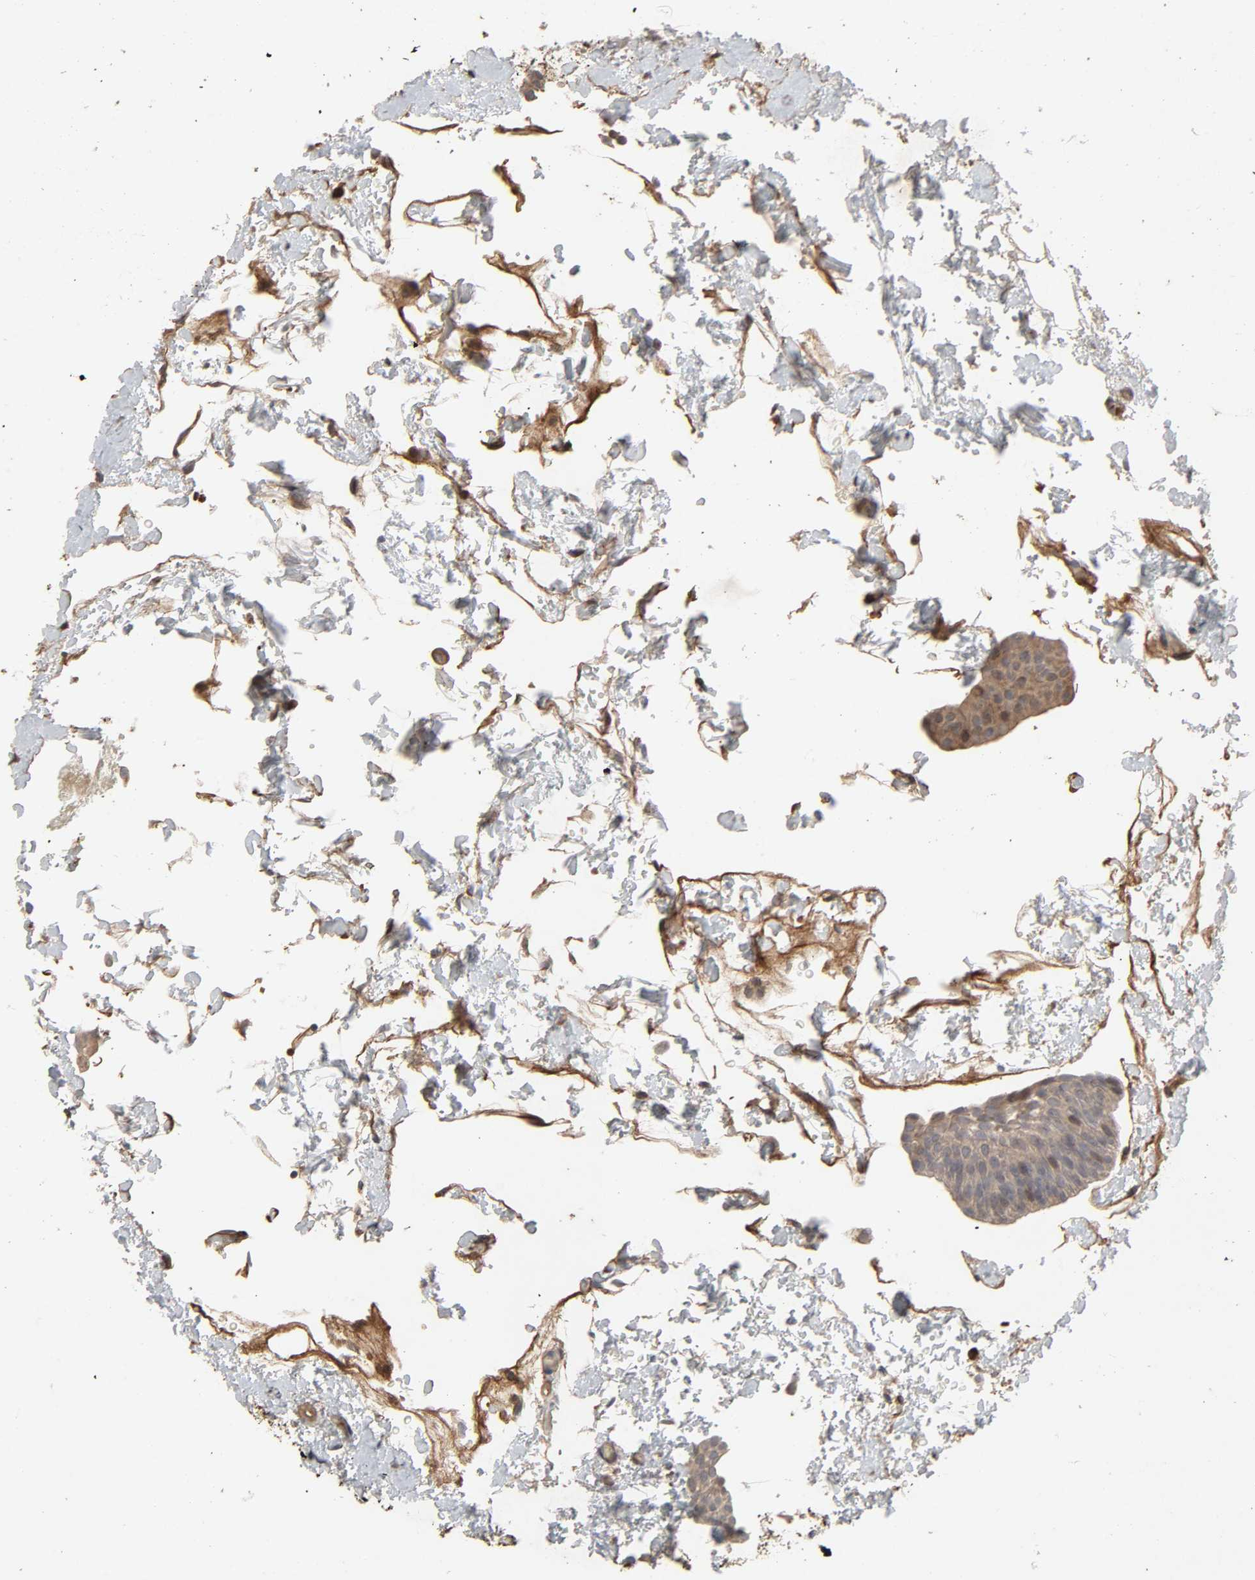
{"staining": {"intensity": "weak", "quantity": ">75%", "location": "cytoplasmic/membranous"}, "tissue": "urothelial cancer", "cell_type": "Tumor cells", "image_type": "cancer", "snomed": [{"axis": "morphology", "description": "Urothelial carcinoma, Low grade"}, {"axis": "topography", "description": "Urinary bladder"}], "caption": "Protein expression analysis of urothelial cancer displays weak cytoplasmic/membranous staining in about >75% of tumor cells.", "gene": "ADCY4", "patient": {"sex": "female", "age": 60}}